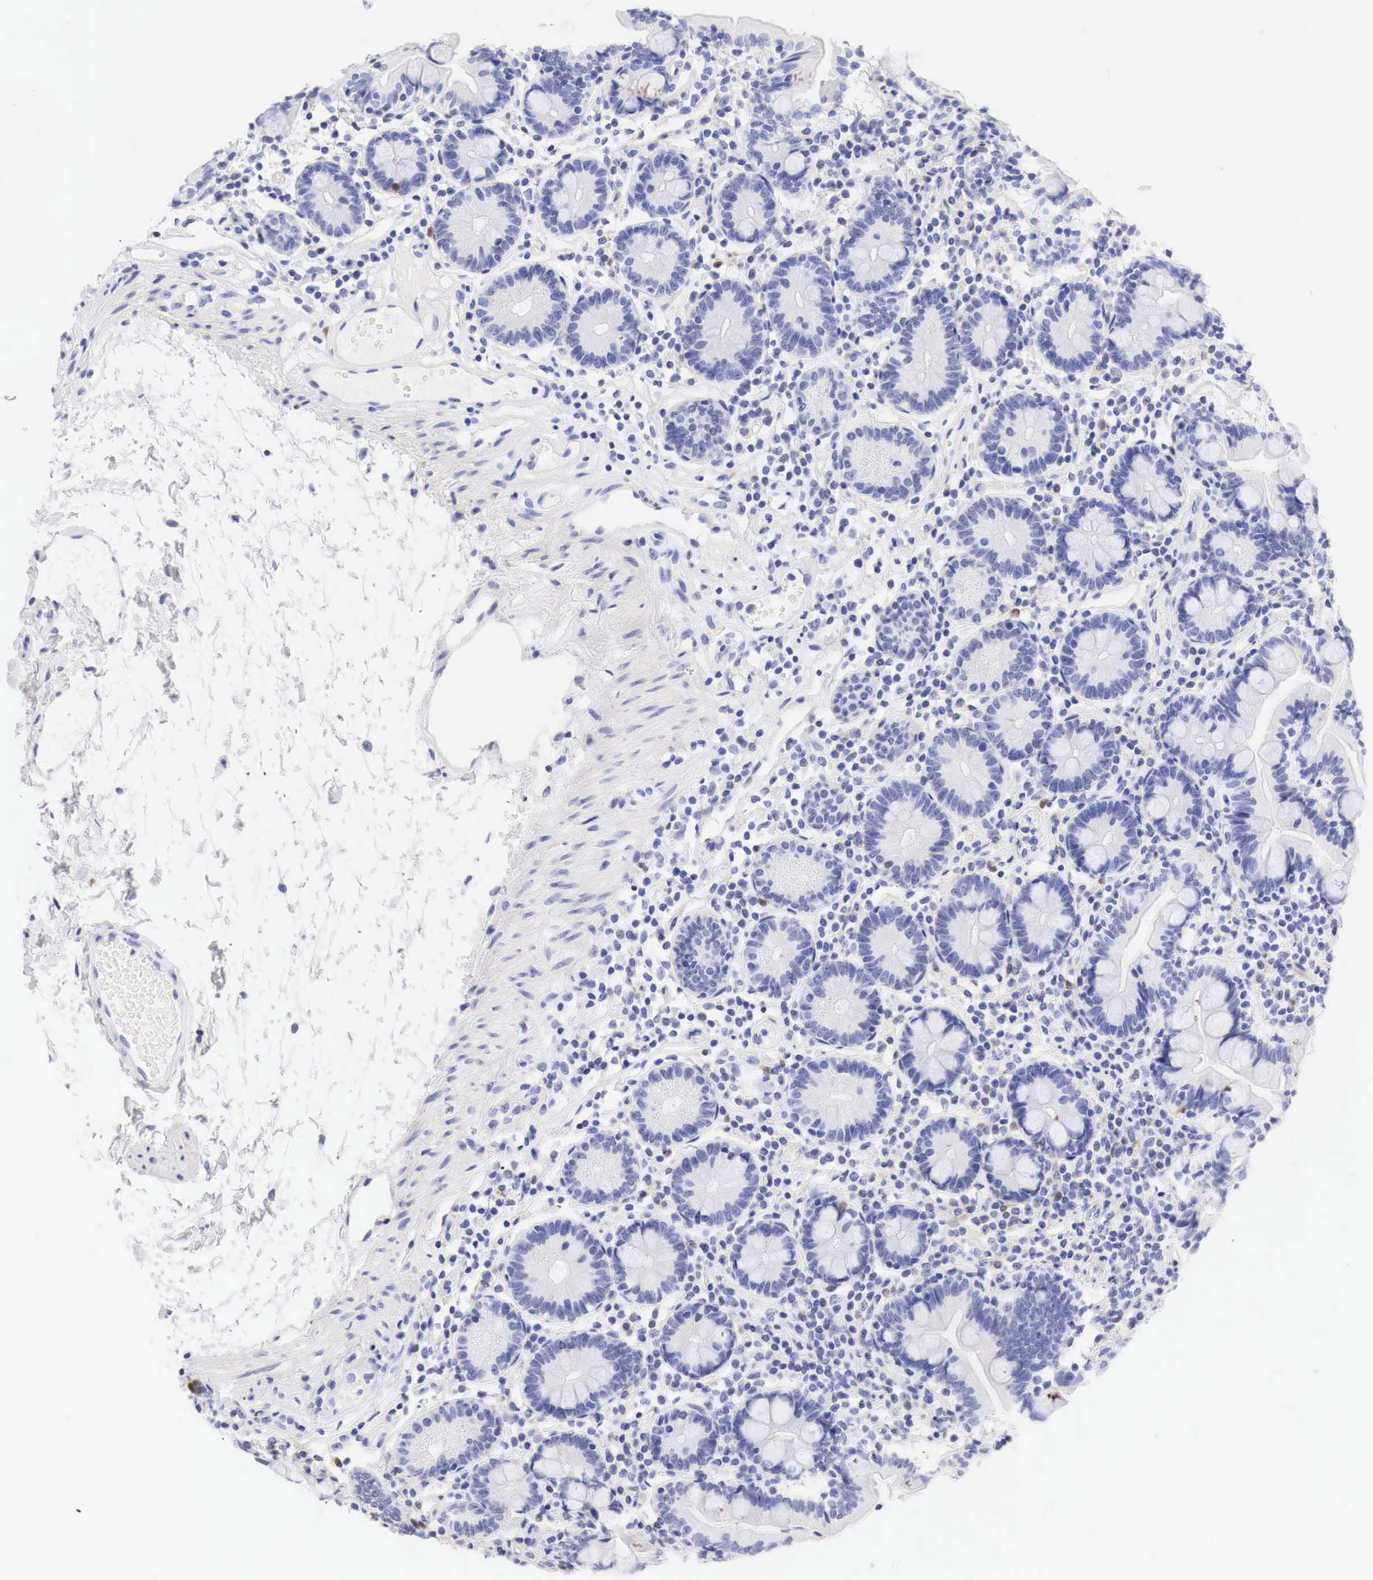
{"staining": {"intensity": "negative", "quantity": "none", "location": "none"}, "tissue": "small intestine", "cell_type": "Glandular cells", "image_type": "normal", "snomed": [{"axis": "morphology", "description": "Normal tissue, NOS"}, {"axis": "topography", "description": "Small intestine"}], "caption": "Unremarkable small intestine was stained to show a protein in brown. There is no significant expression in glandular cells.", "gene": "CDKN2A", "patient": {"sex": "female", "age": 69}}